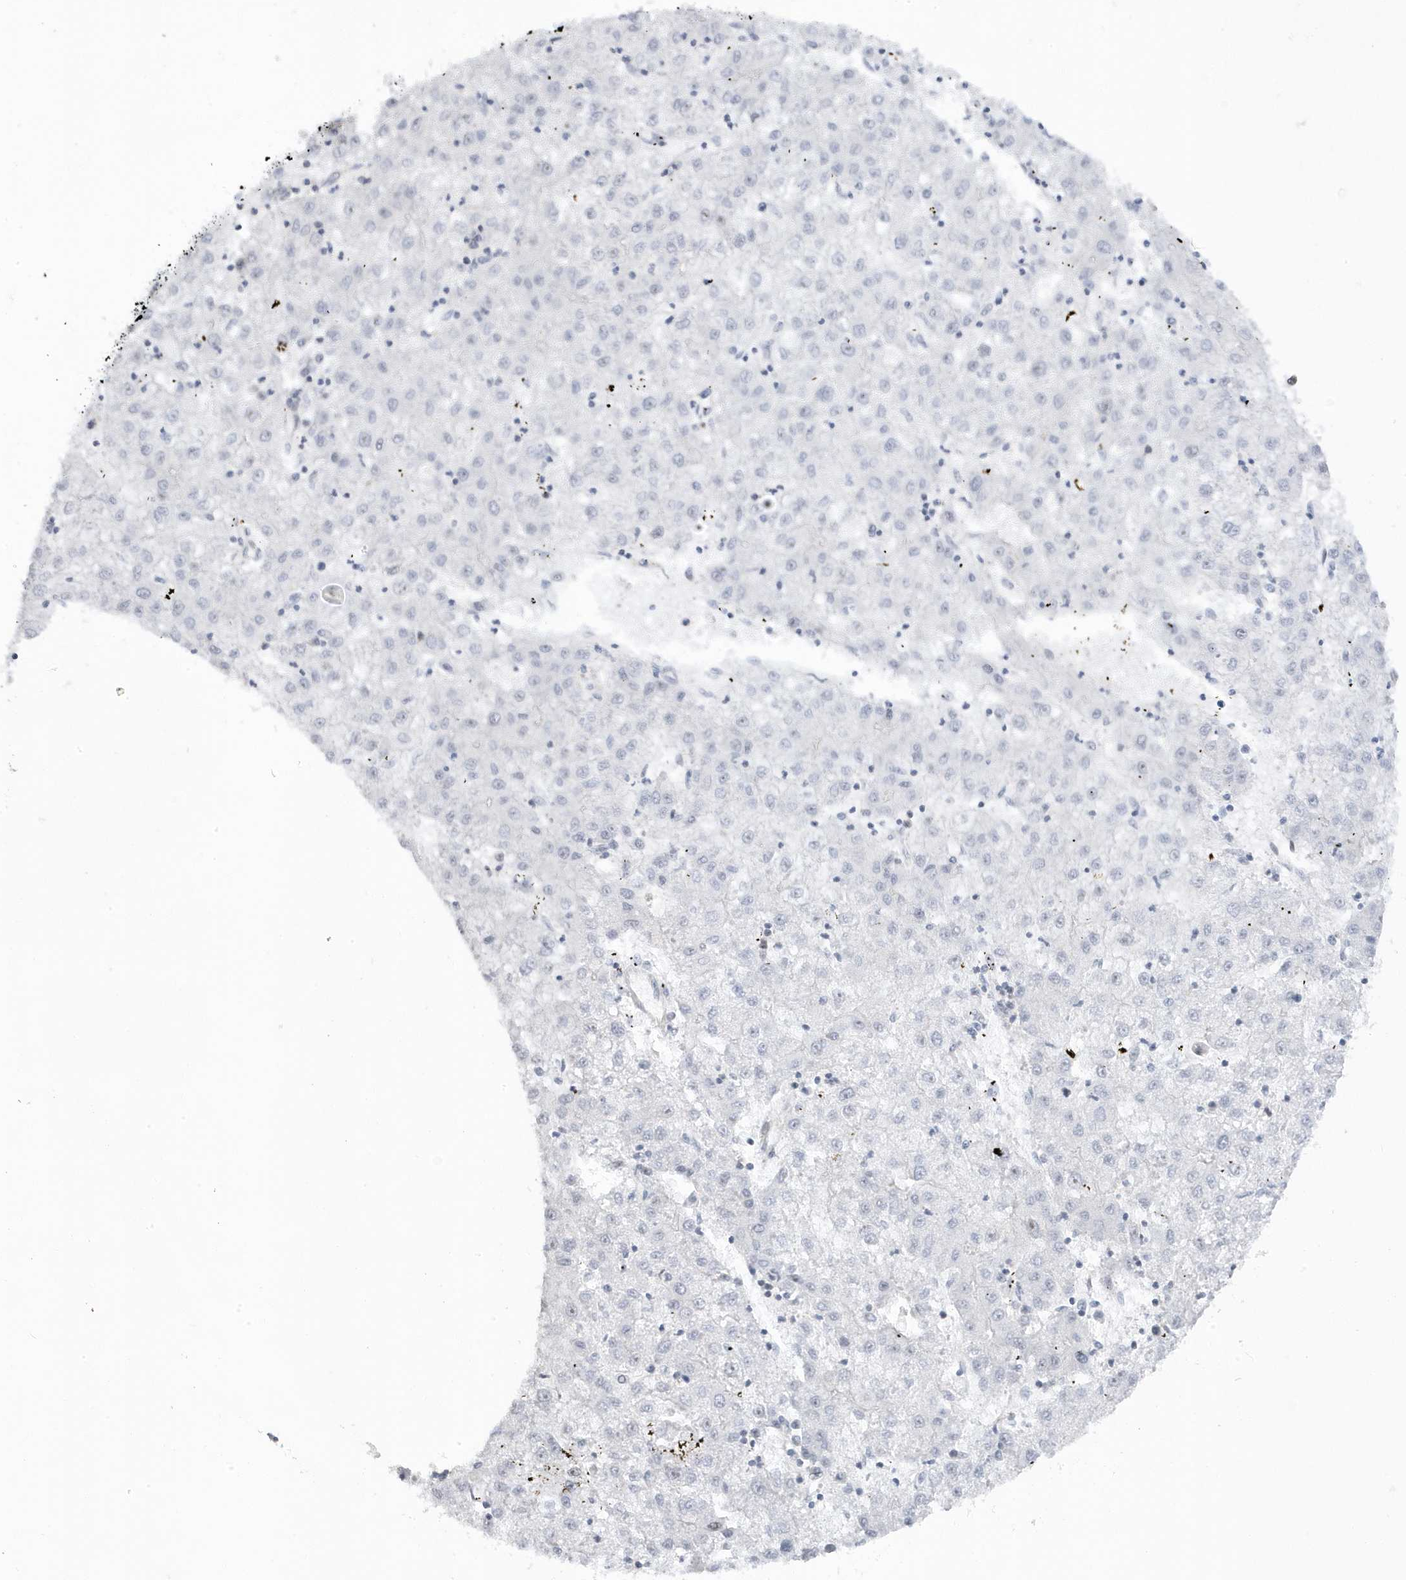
{"staining": {"intensity": "negative", "quantity": "none", "location": "none"}, "tissue": "liver cancer", "cell_type": "Tumor cells", "image_type": "cancer", "snomed": [{"axis": "morphology", "description": "Carcinoma, Hepatocellular, NOS"}, {"axis": "topography", "description": "Liver"}], "caption": "The immunohistochemistry photomicrograph has no significant positivity in tumor cells of liver cancer (hepatocellular carcinoma) tissue.", "gene": "MAP7D3", "patient": {"sex": "male", "age": 72}}